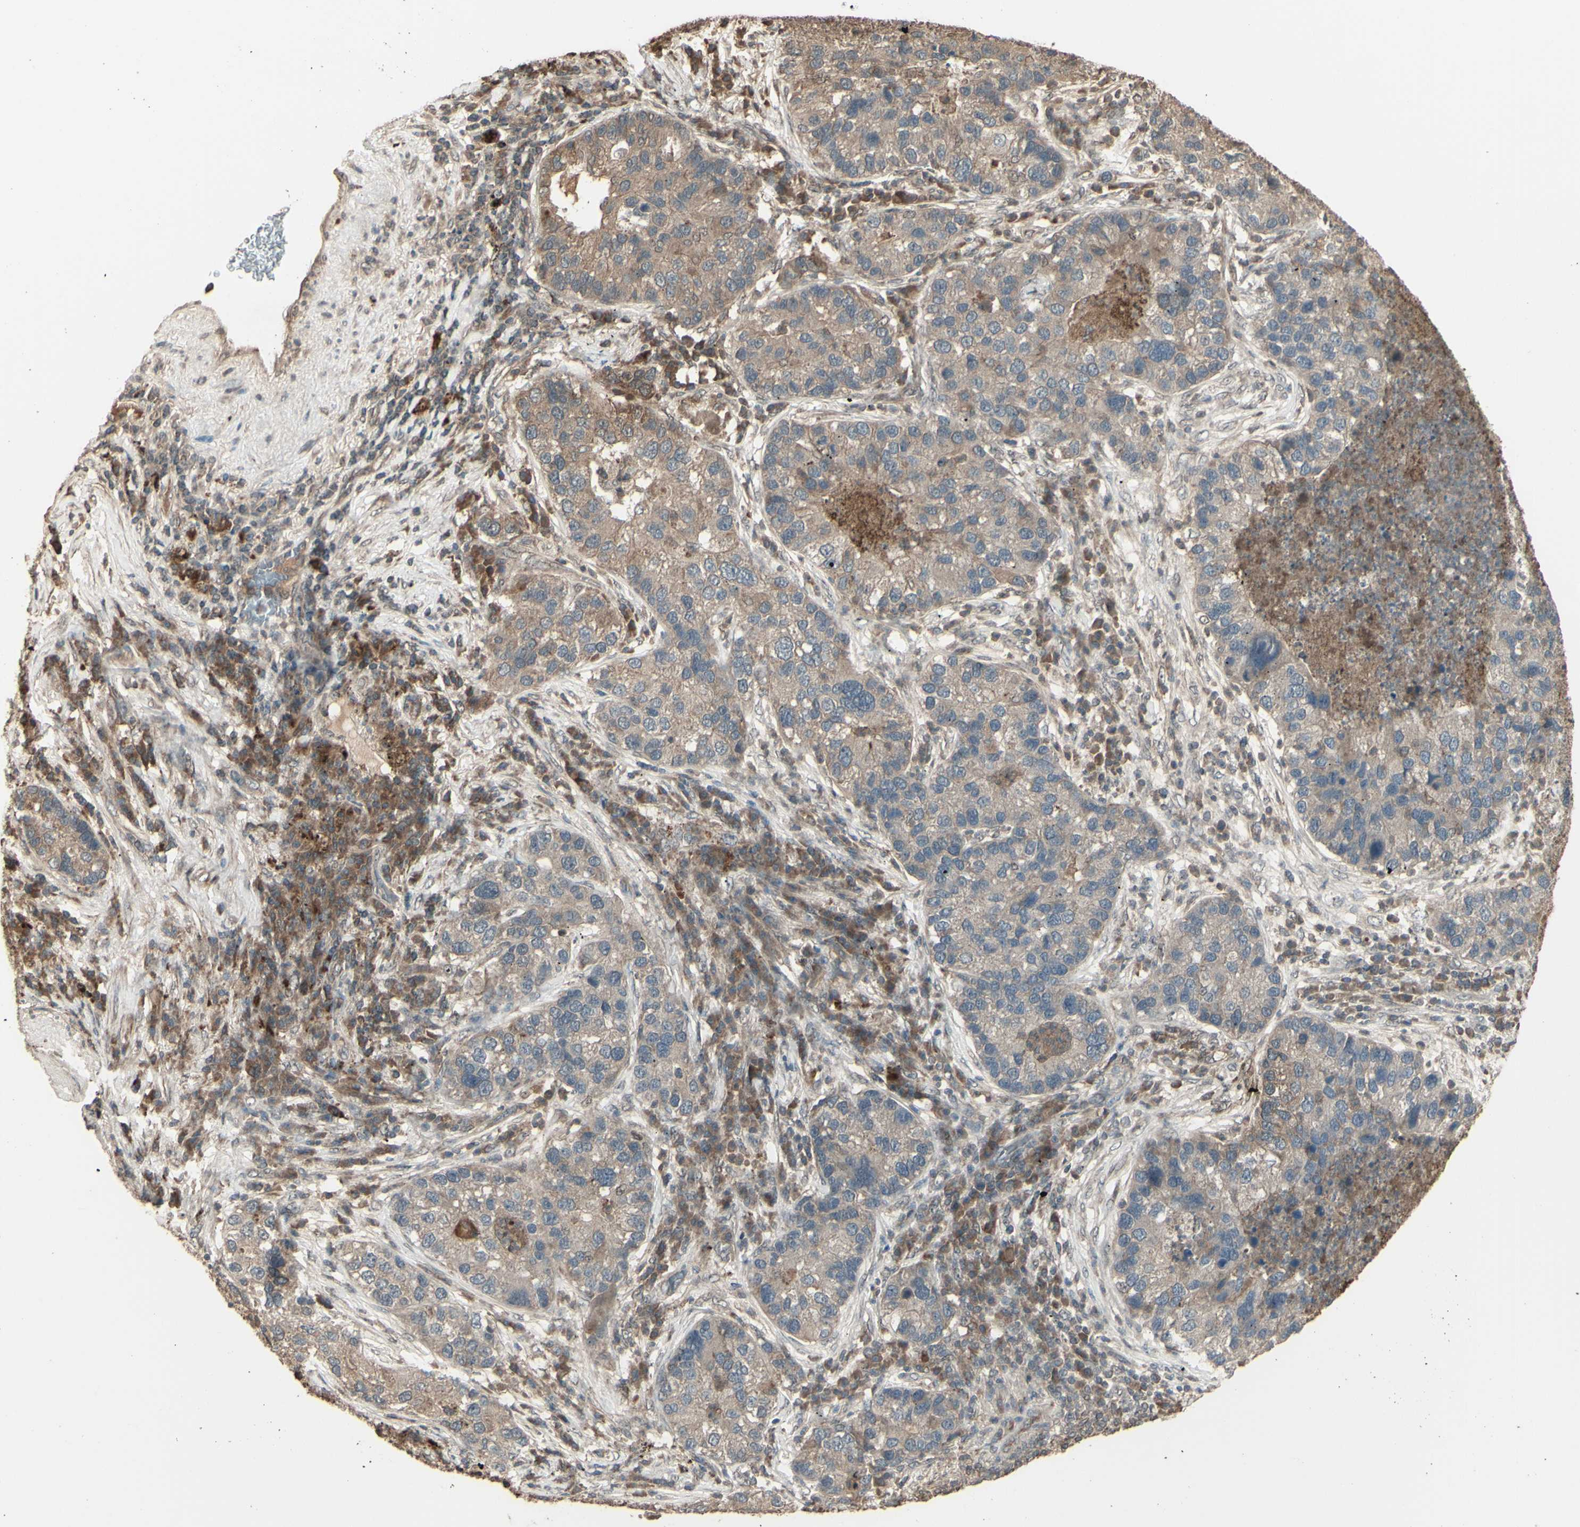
{"staining": {"intensity": "weak", "quantity": ">75%", "location": "cytoplasmic/membranous"}, "tissue": "lung cancer", "cell_type": "Tumor cells", "image_type": "cancer", "snomed": [{"axis": "morphology", "description": "Normal tissue, NOS"}, {"axis": "morphology", "description": "Adenocarcinoma, NOS"}, {"axis": "topography", "description": "Bronchus"}, {"axis": "topography", "description": "Lung"}], "caption": "Protein expression analysis of human lung adenocarcinoma reveals weak cytoplasmic/membranous positivity in about >75% of tumor cells. (IHC, brightfield microscopy, high magnification).", "gene": "GNAS", "patient": {"sex": "male", "age": 54}}